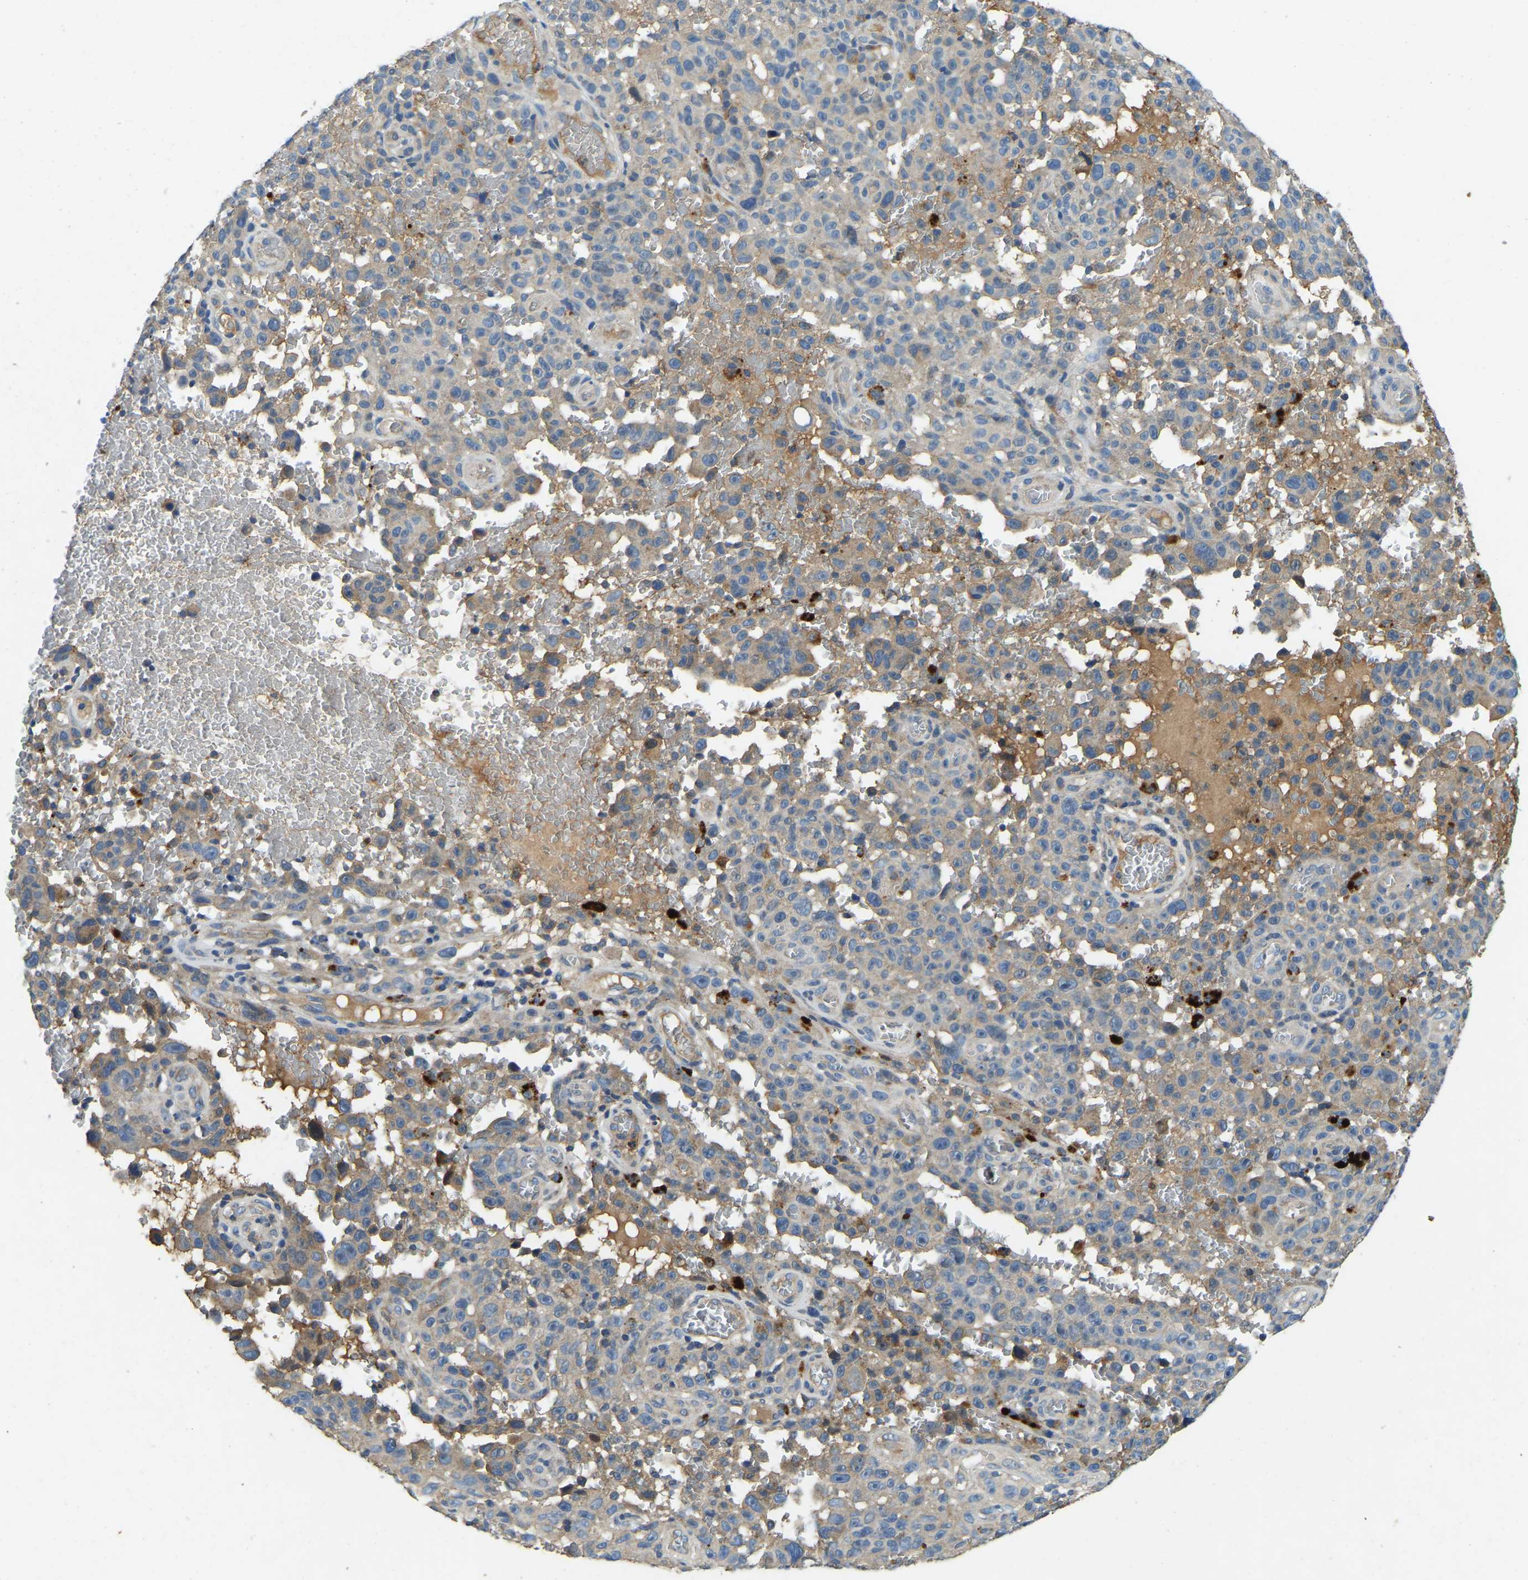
{"staining": {"intensity": "weak", "quantity": "<25%", "location": "cytoplasmic/membranous"}, "tissue": "melanoma", "cell_type": "Tumor cells", "image_type": "cancer", "snomed": [{"axis": "morphology", "description": "Malignant melanoma, NOS"}, {"axis": "topography", "description": "Skin"}], "caption": "This is an immunohistochemistry micrograph of human malignant melanoma. There is no expression in tumor cells.", "gene": "ATP8B1", "patient": {"sex": "female", "age": 82}}